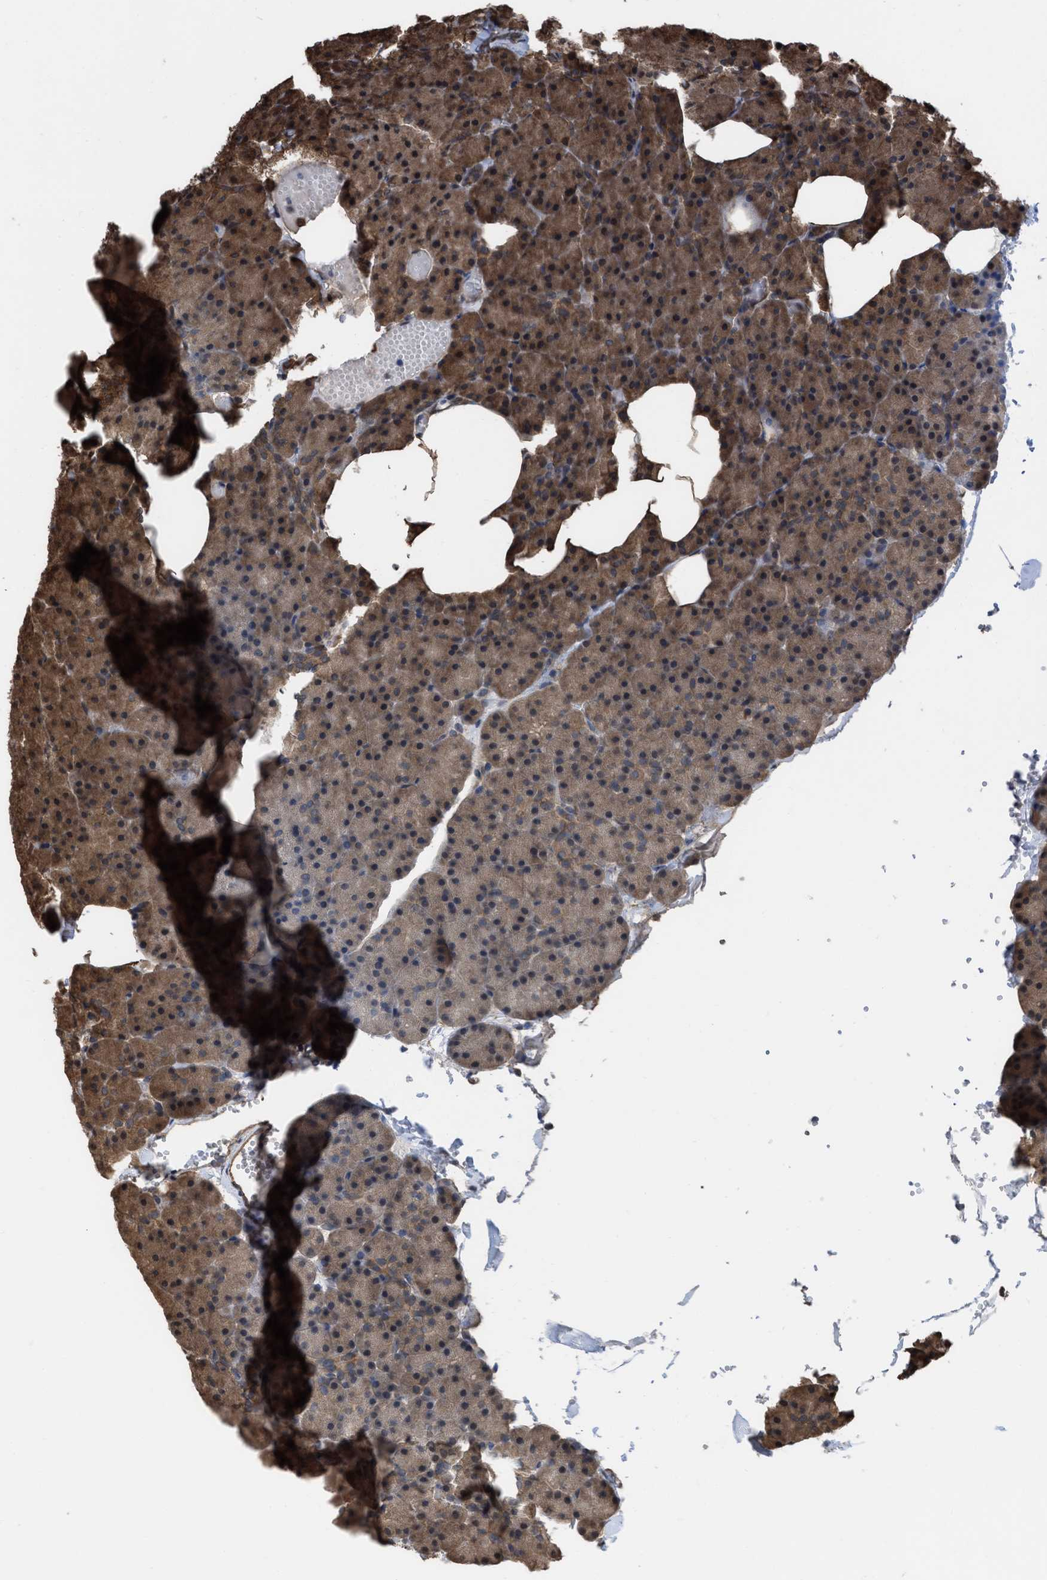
{"staining": {"intensity": "moderate", "quantity": "25%-75%", "location": "cytoplasmic/membranous,nuclear"}, "tissue": "pancreas", "cell_type": "Exocrine glandular cells", "image_type": "normal", "snomed": [{"axis": "morphology", "description": "Normal tissue, NOS"}, {"axis": "morphology", "description": "Carcinoid, malignant, NOS"}, {"axis": "topography", "description": "Pancreas"}], "caption": "IHC micrograph of unremarkable pancreas: human pancreas stained using immunohistochemistry (IHC) shows medium levels of moderate protein expression localized specifically in the cytoplasmic/membranous,nuclear of exocrine glandular cells, appearing as a cytoplasmic/membranous,nuclear brown color.", "gene": "YWHAG", "patient": {"sex": "female", "age": 35}}